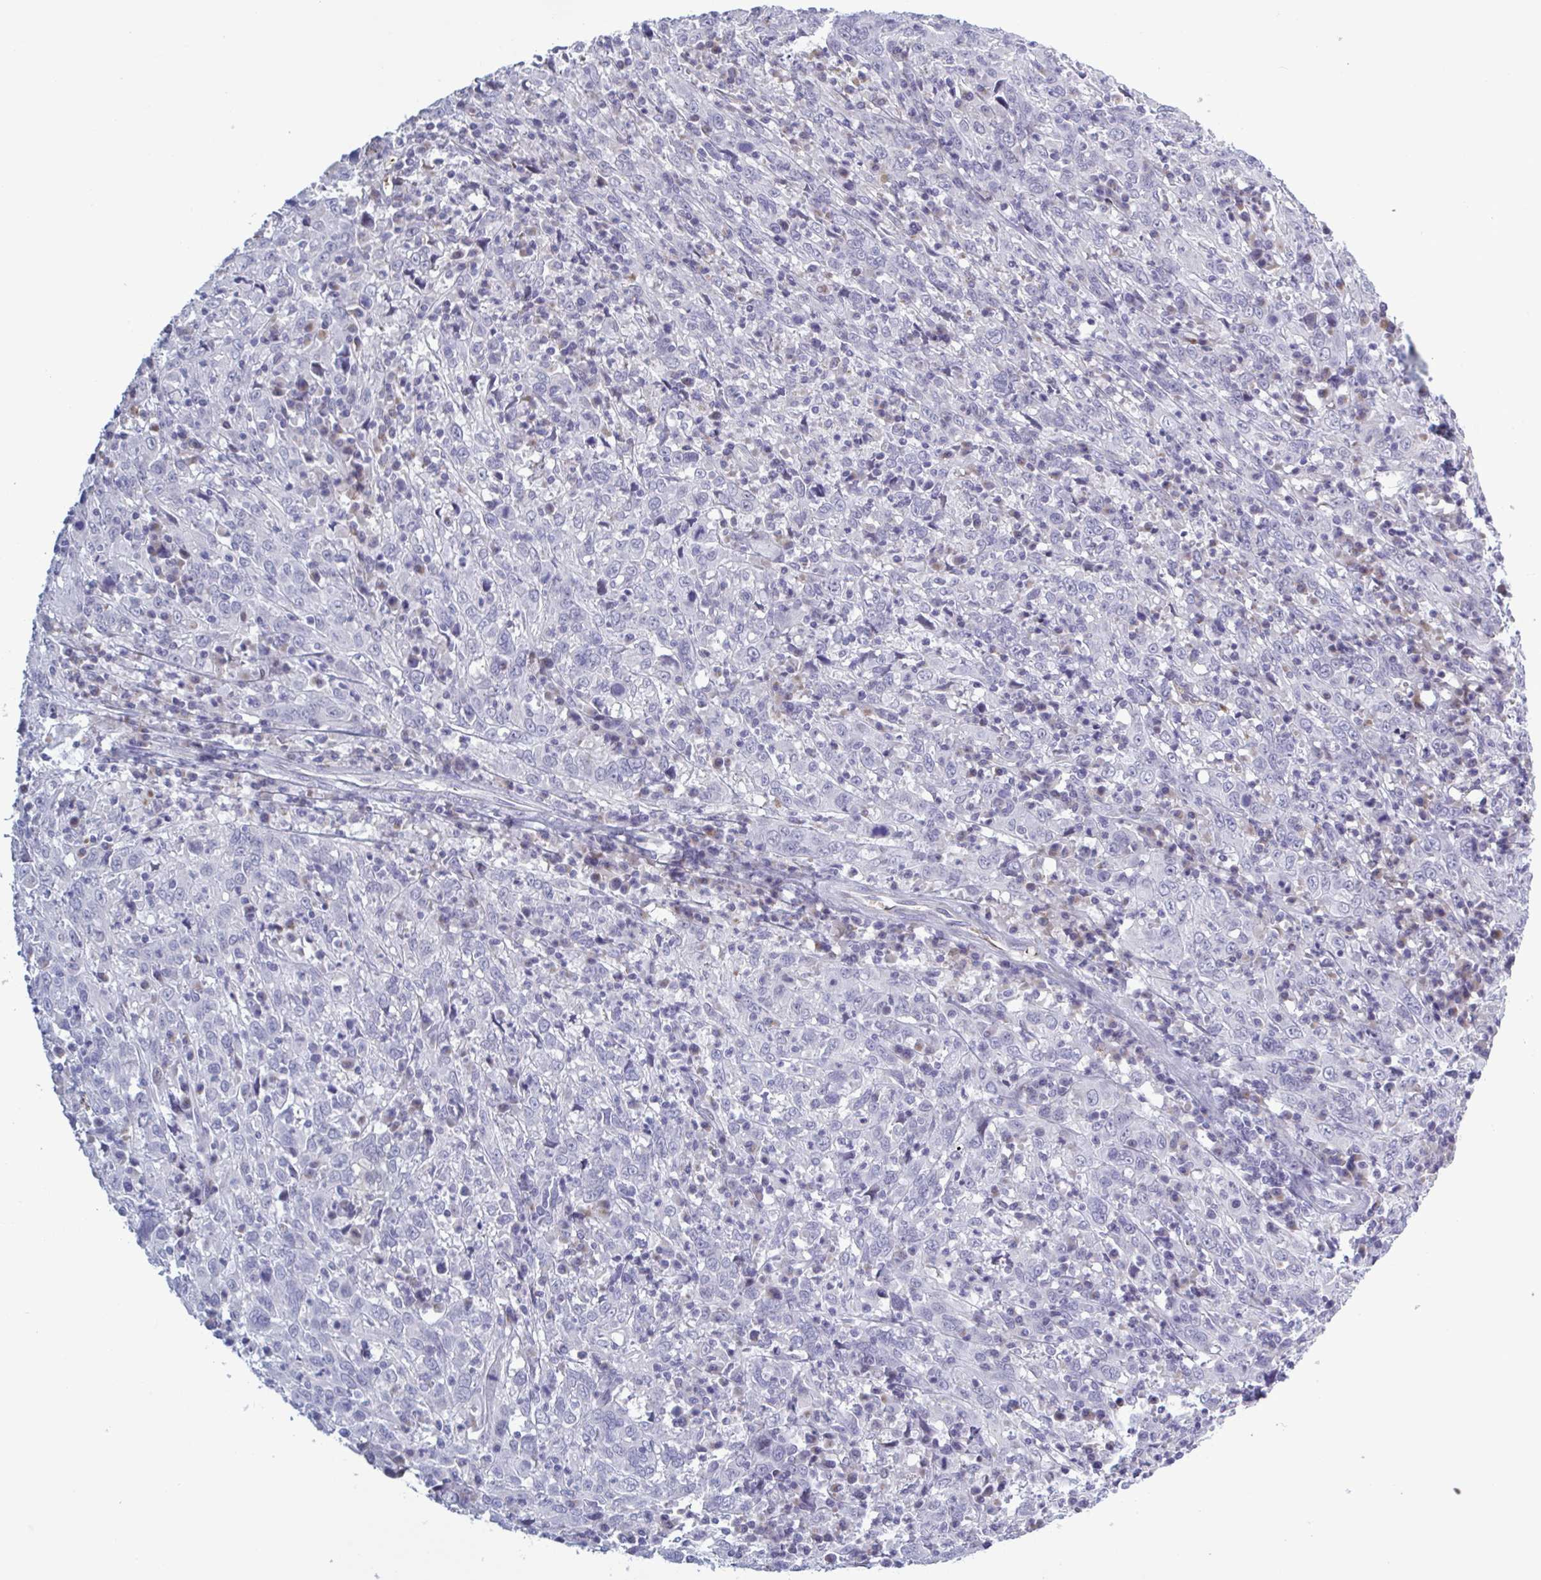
{"staining": {"intensity": "negative", "quantity": "none", "location": "none"}, "tissue": "cervical cancer", "cell_type": "Tumor cells", "image_type": "cancer", "snomed": [{"axis": "morphology", "description": "Squamous cell carcinoma, NOS"}, {"axis": "topography", "description": "Cervix"}], "caption": "High magnification brightfield microscopy of cervical cancer (squamous cell carcinoma) stained with DAB (brown) and counterstained with hematoxylin (blue): tumor cells show no significant staining.", "gene": "HSD11B2", "patient": {"sex": "female", "age": 46}}